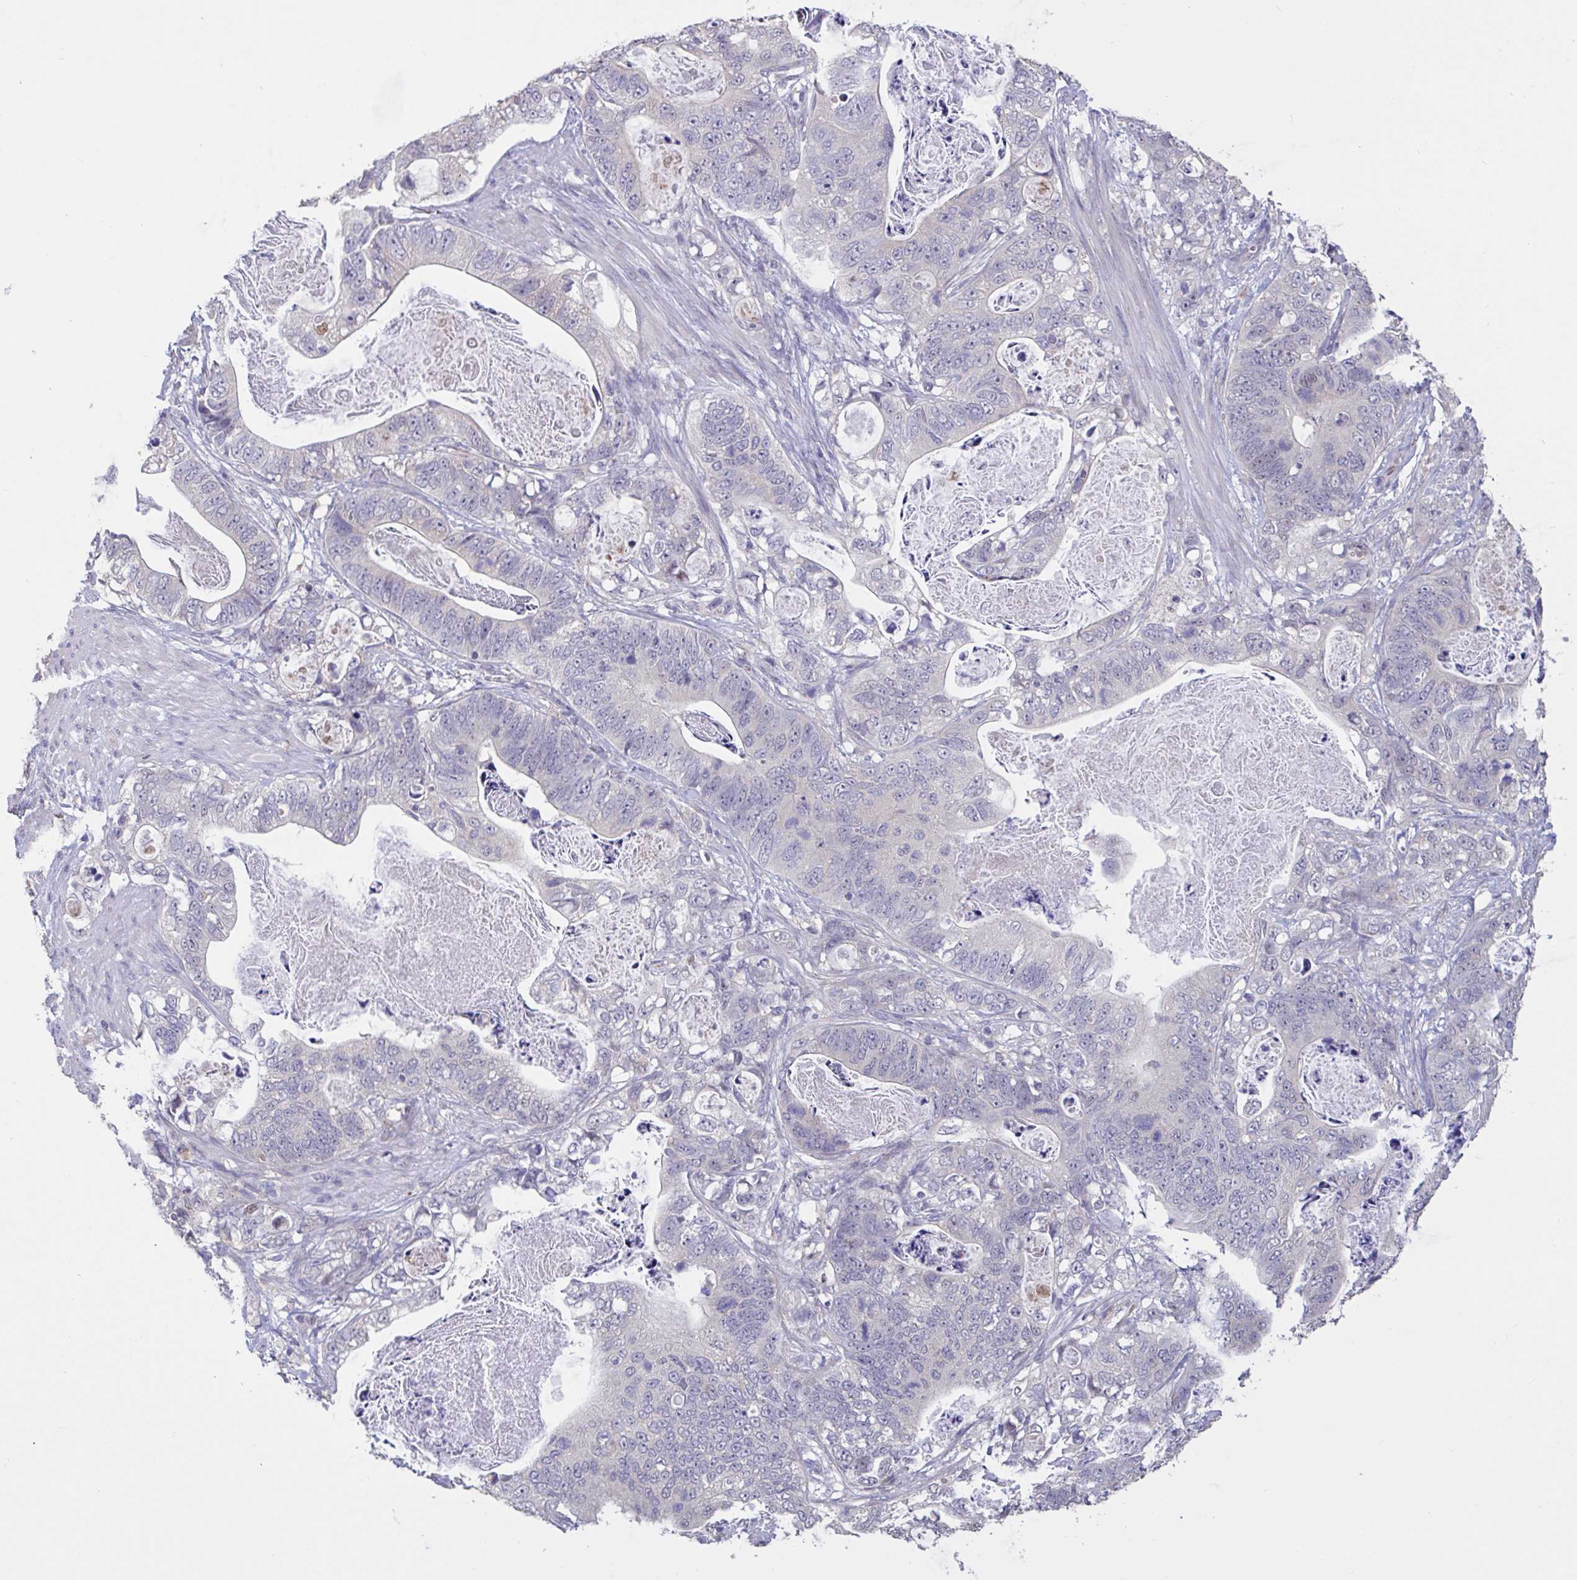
{"staining": {"intensity": "negative", "quantity": "none", "location": "none"}, "tissue": "stomach cancer", "cell_type": "Tumor cells", "image_type": "cancer", "snomed": [{"axis": "morphology", "description": "Normal tissue, NOS"}, {"axis": "morphology", "description": "Adenocarcinoma, NOS"}, {"axis": "topography", "description": "Stomach"}], "caption": "Image shows no protein expression in tumor cells of stomach cancer tissue.", "gene": "DDX39A", "patient": {"sex": "female", "age": 89}}